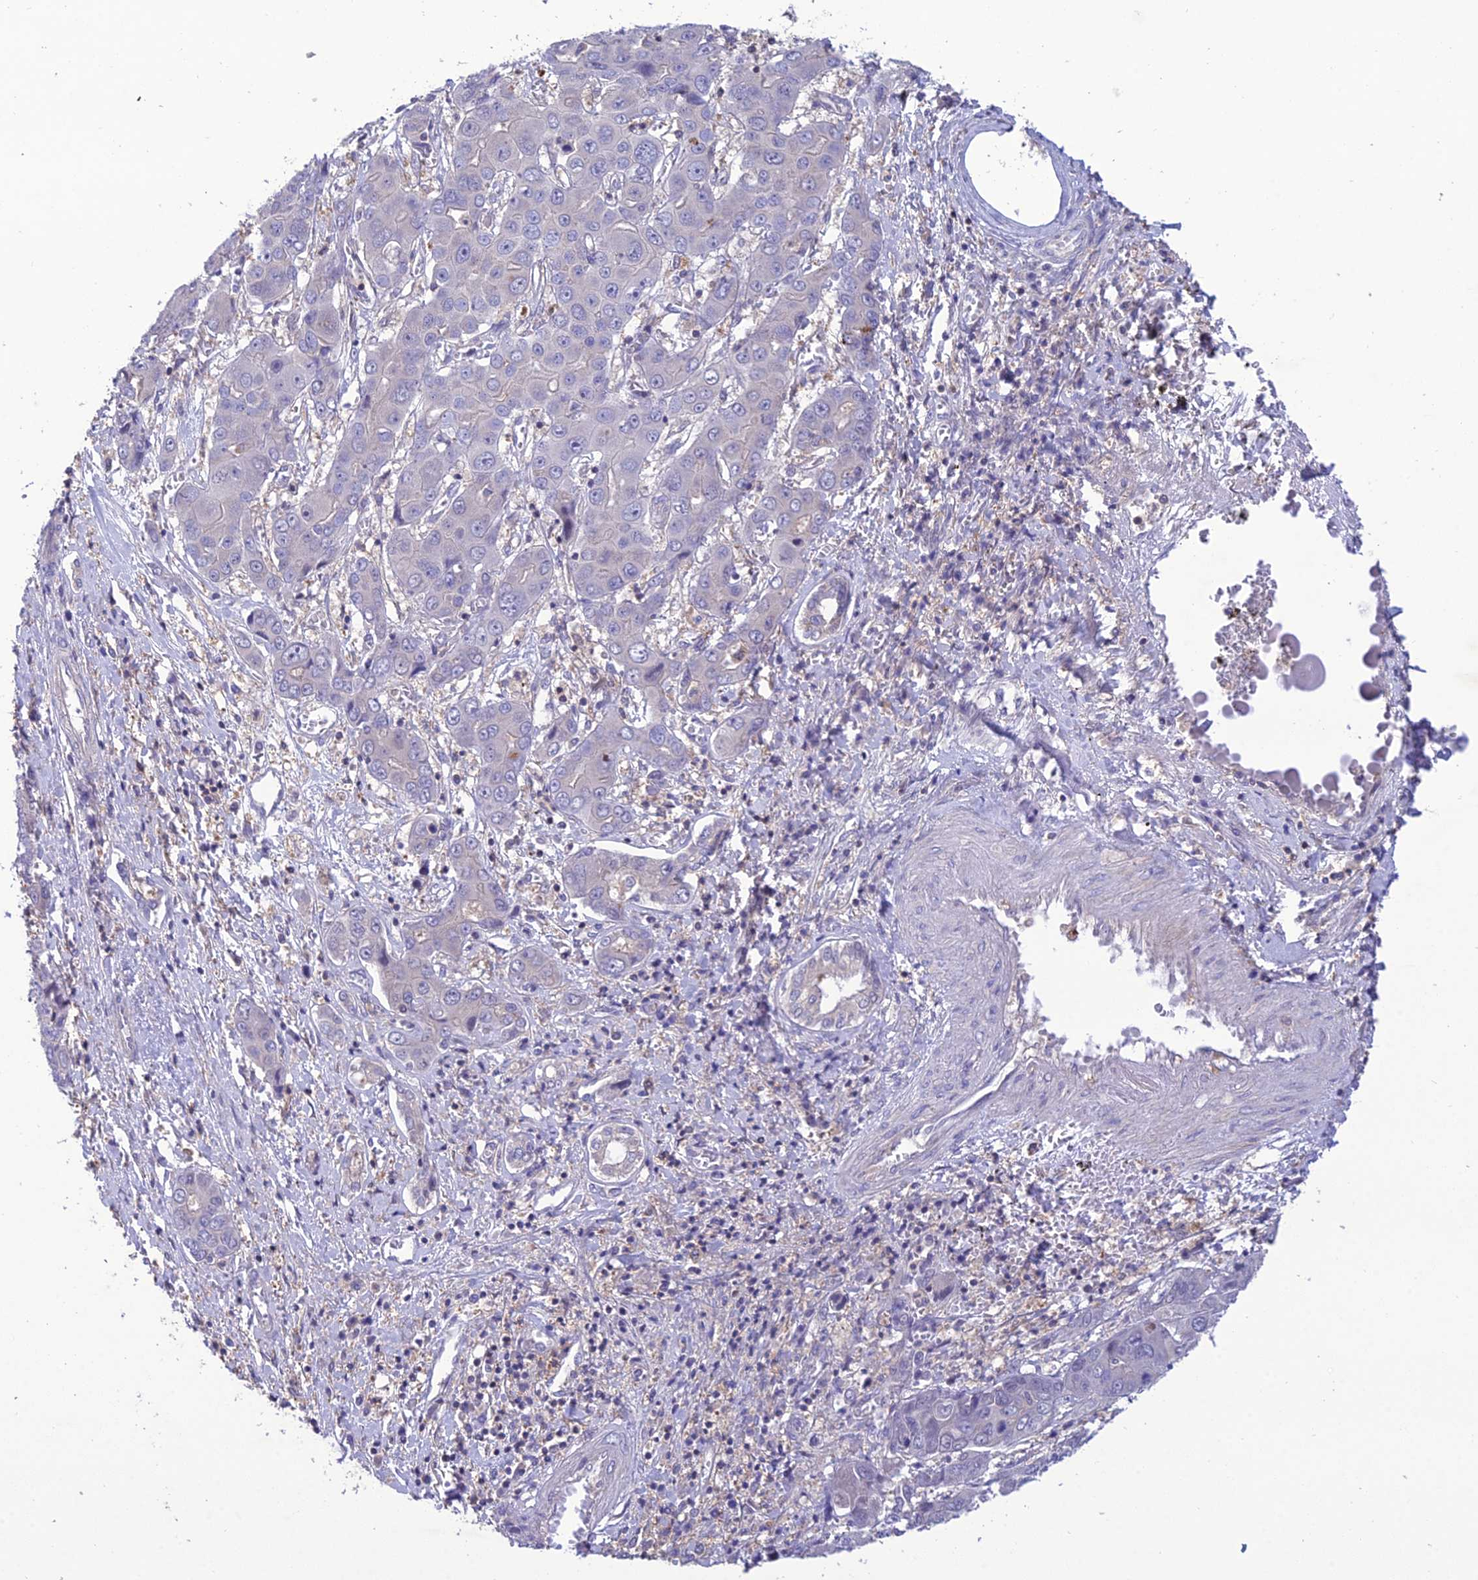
{"staining": {"intensity": "negative", "quantity": "none", "location": "none"}, "tissue": "liver cancer", "cell_type": "Tumor cells", "image_type": "cancer", "snomed": [{"axis": "morphology", "description": "Cholangiocarcinoma"}, {"axis": "topography", "description": "Liver"}], "caption": "IHC of cholangiocarcinoma (liver) exhibits no staining in tumor cells.", "gene": "SNX24", "patient": {"sex": "male", "age": 67}}